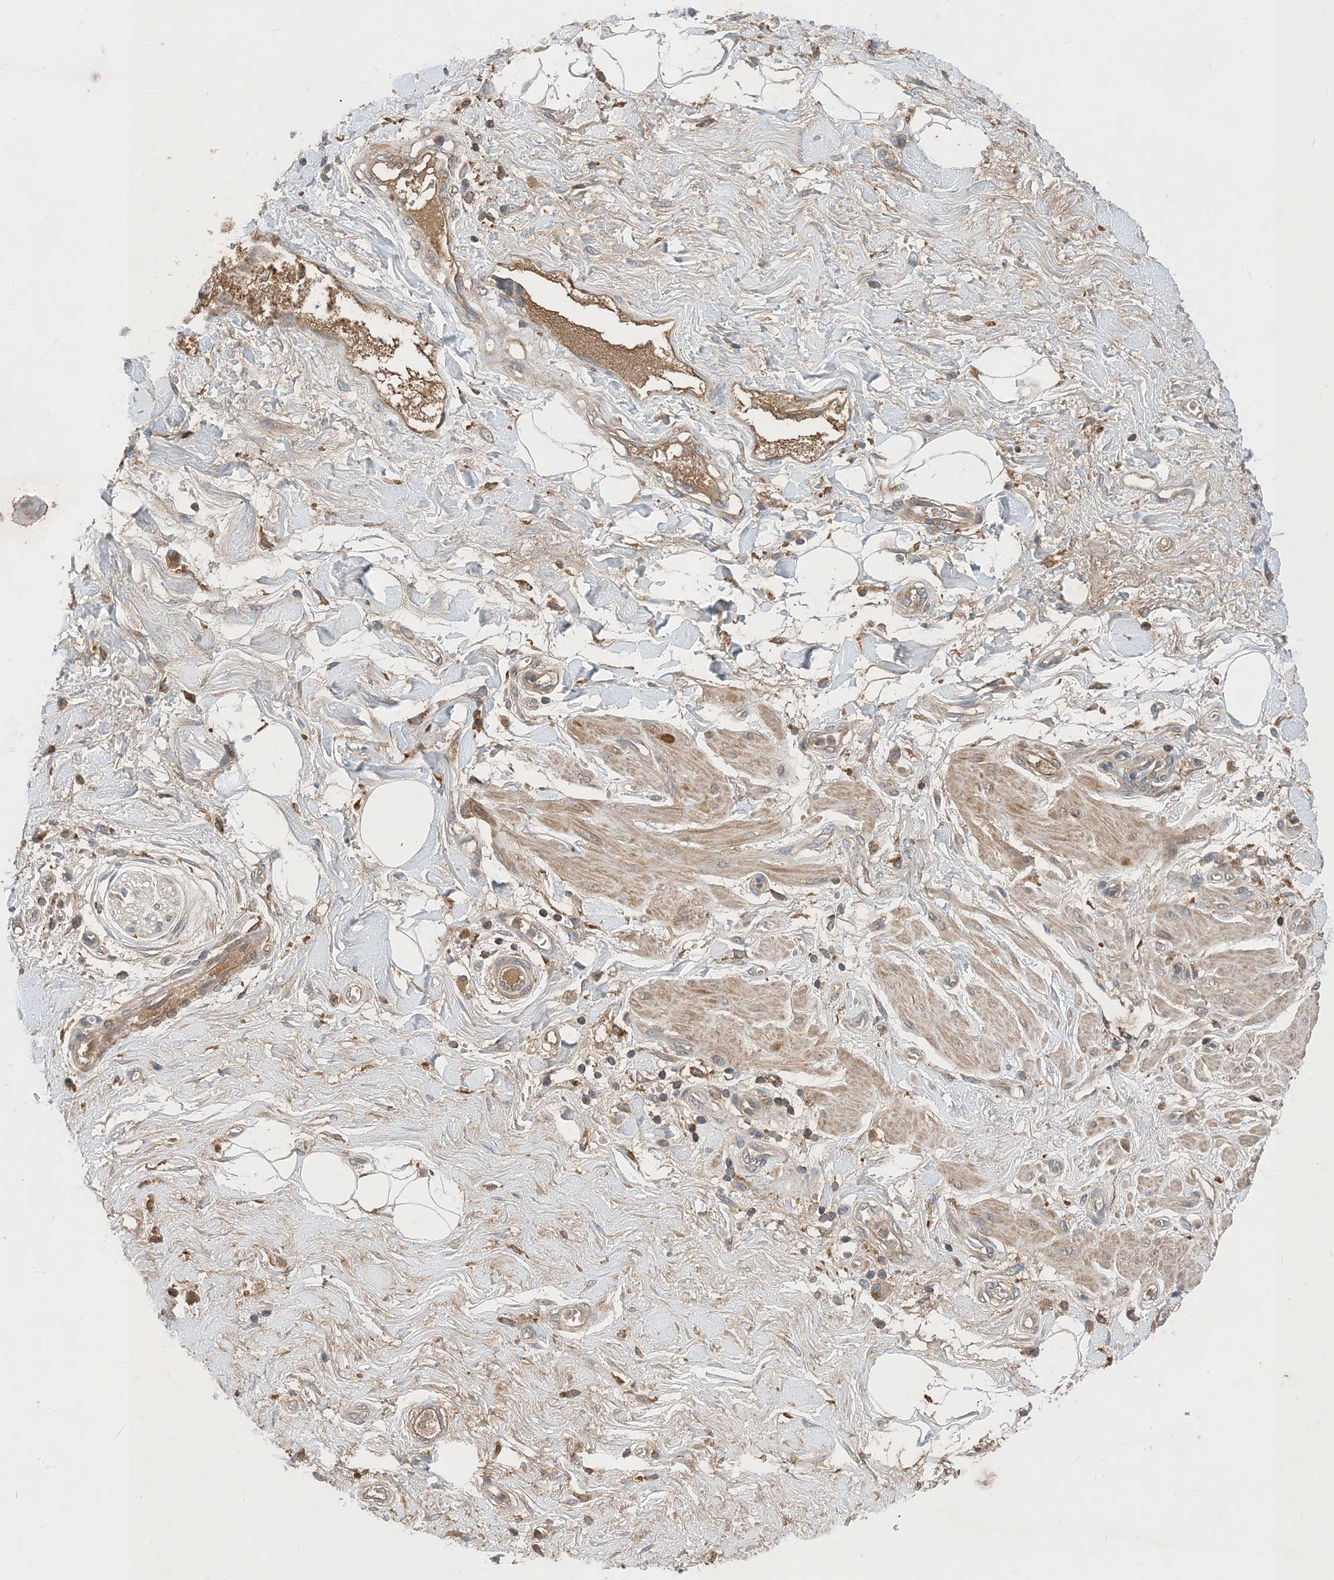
{"staining": {"intensity": "negative", "quantity": "none", "location": "none"}, "tissue": "adipose tissue", "cell_type": "Adipocytes", "image_type": "normal", "snomed": [{"axis": "morphology", "description": "Normal tissue, NOS"}, {"axis": "morphology", "description": "Adenocarcinoma, NOS"}, {"axis": "topography", "description": "Pancreas"}, {"axis": "topography", "description": "Peripheral nerve tissue"}], "caption": "IHC image of benign human adipose tissue stained for a protein (brown), which reveals no positivity in adipocytes. The staining is performed using DAB (3,3'-diaminobenzidine) brown chromogen with nuclei counter-stained in using hematoxylin.", "gene": "STK19", "patient": {"sex": "male", "age": 59}}